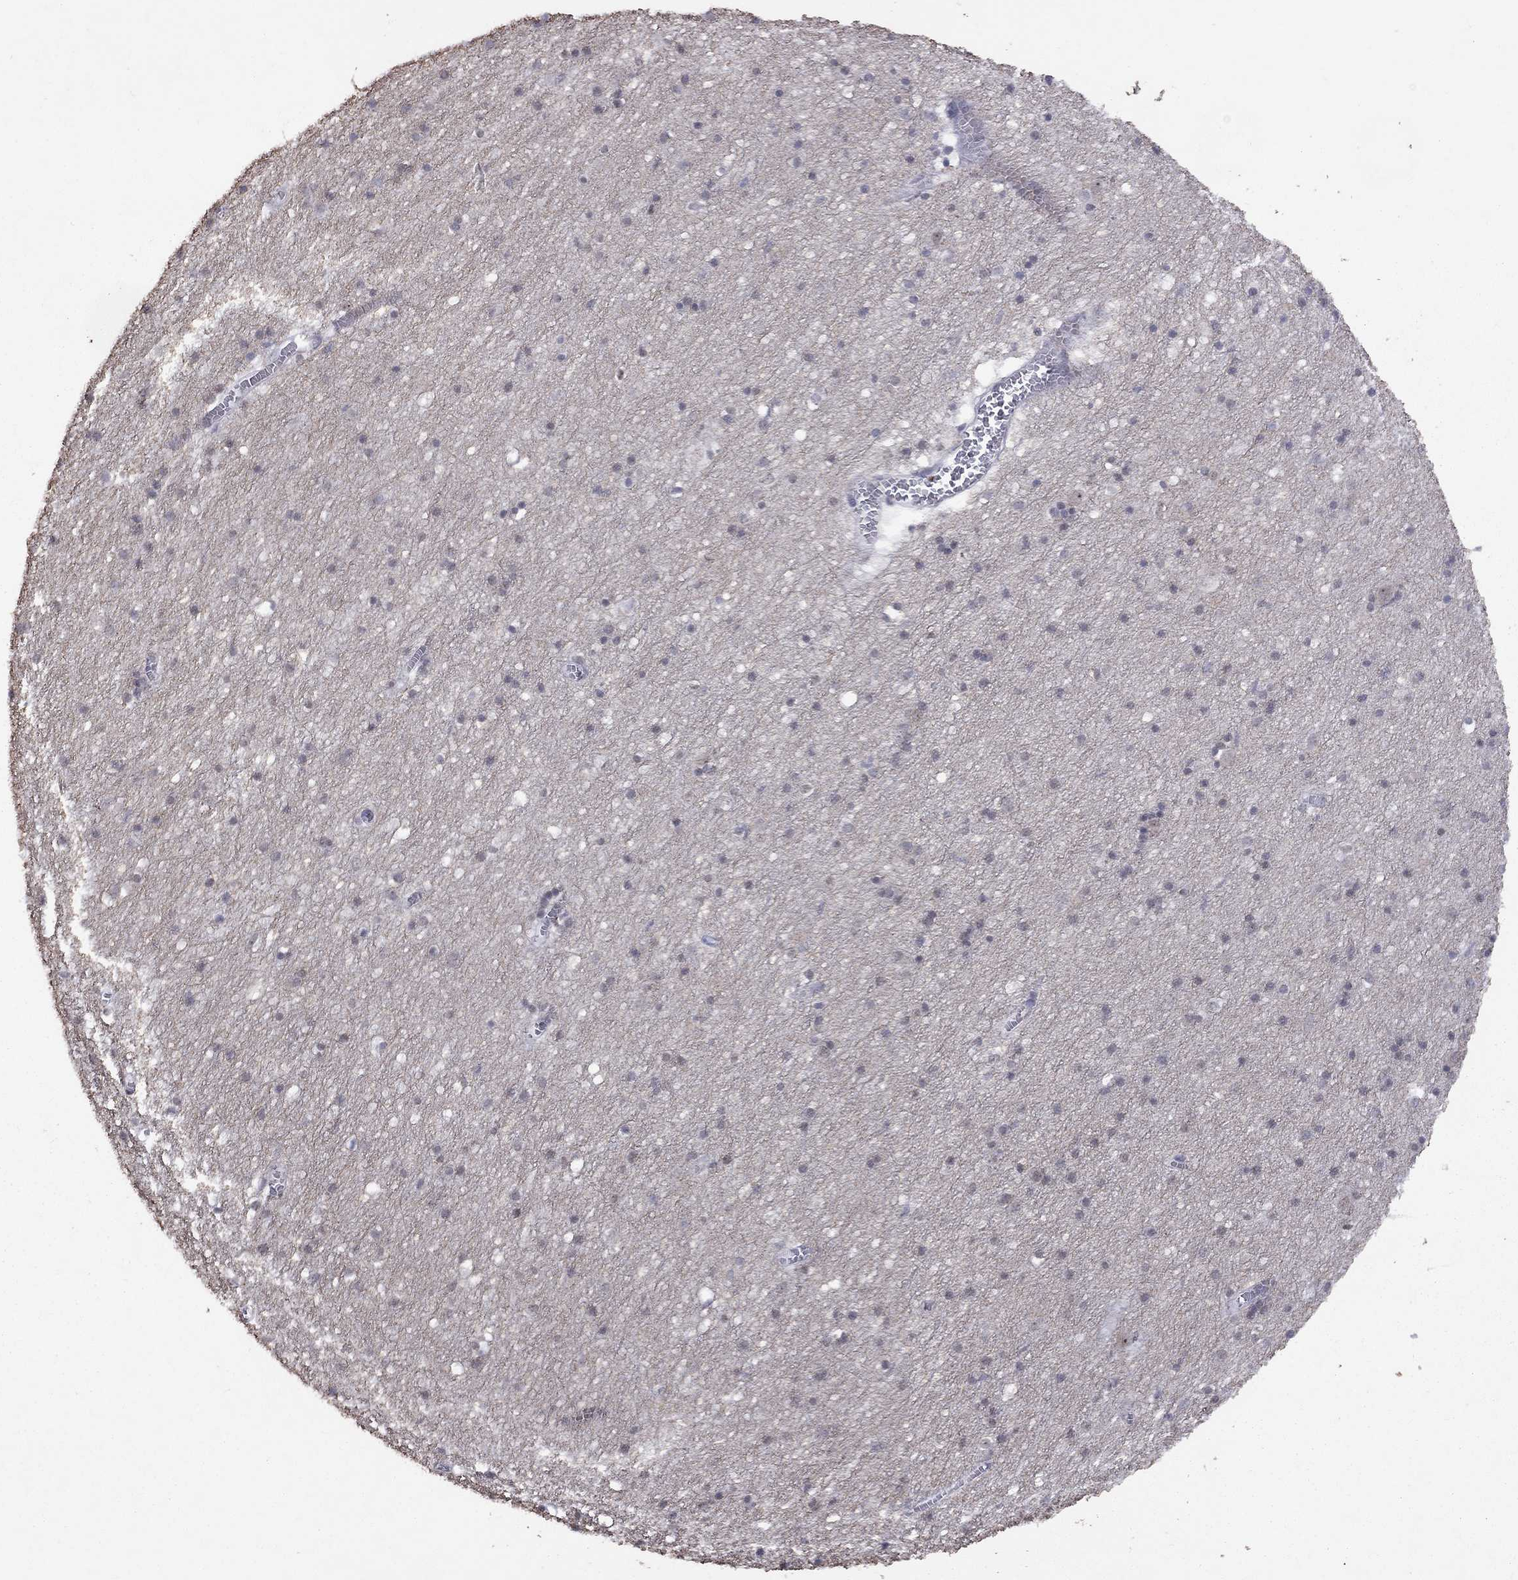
{"staining": {"intensity": "negative", "quantity": "none", "location": "none"}, "tissue": "cerebral cortex", "cell_type": "Endothelial cells", "image_type": "normal", "snomed": [{"axis": "morphology", "description": "Normal tissue, NOS"}, {"axis": "topography", "description": "Cerebral cortex"}], "caption": "DAB (3,3'-diaminobenzidine) immunohistochemical staining of benign cerebral cortex reveals no significant positivity in endothelial cells.", "gene": "SPOUT1", "patient": {"sex": "male", "age": 70}}